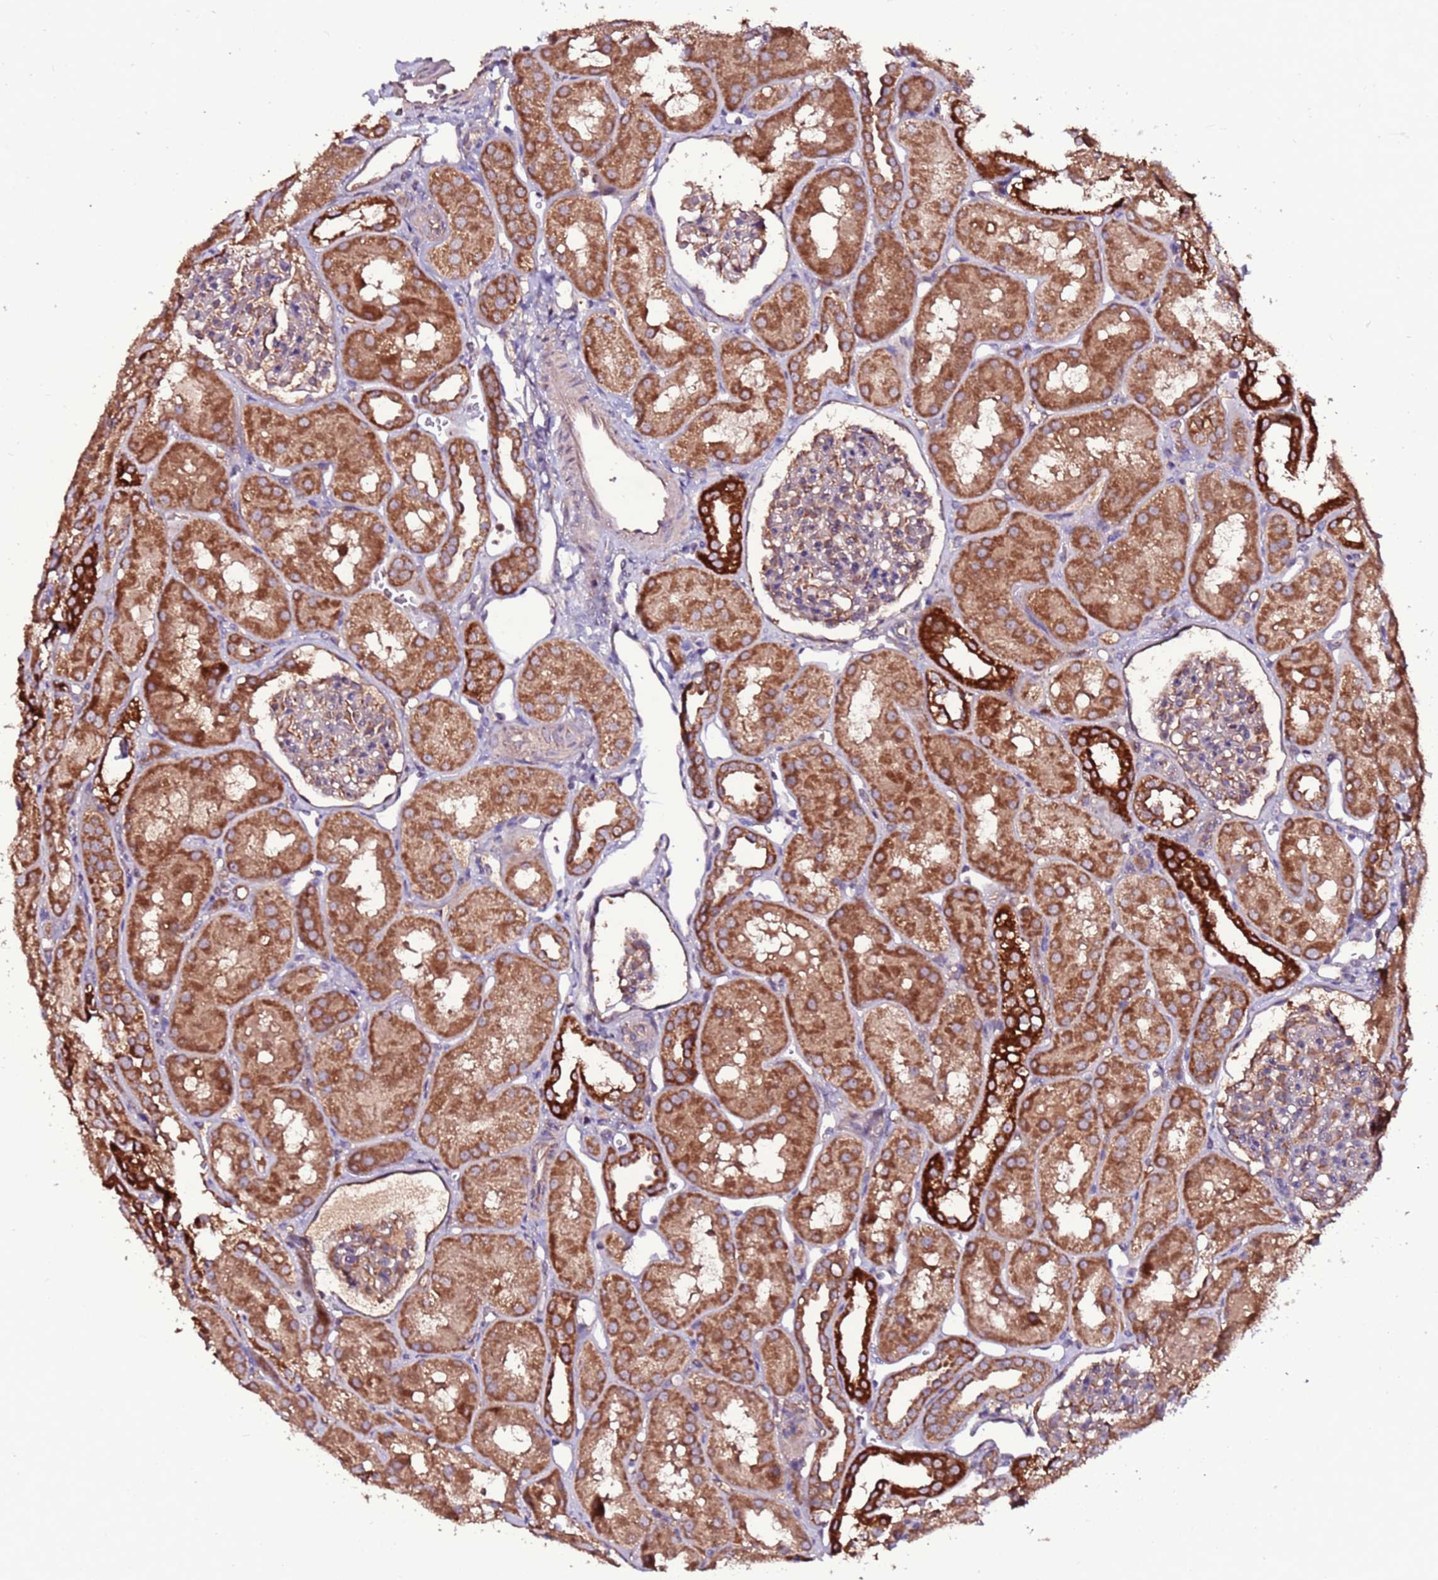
{"staining": {"intensity": "moderate", "quantity": "<25%", "location": "cytoplasmic/membranous"}, "tissue": "kidney", "cell_type": "Cells in glomeruli", "image_type": "normal", "snomed": [{"axis": "morphology", "description": "Normal tissue, NOS"}, {"axis": "topography", "description": "Kidney"}, {"axis": "topography", "description": "Urinary bladder"}], "caption": "Immunohistochemical staining of unremarkable human kidney exhibits moderate cytoplasmic/membranous protein staining in approximately <25% of cells in glomeruli. Immunohistochemistry (ihc) stains the protein in brown and the nuclei are stained blue.", "gene": "RPS15A", "patient": {"sex": "male", "age": 16}}